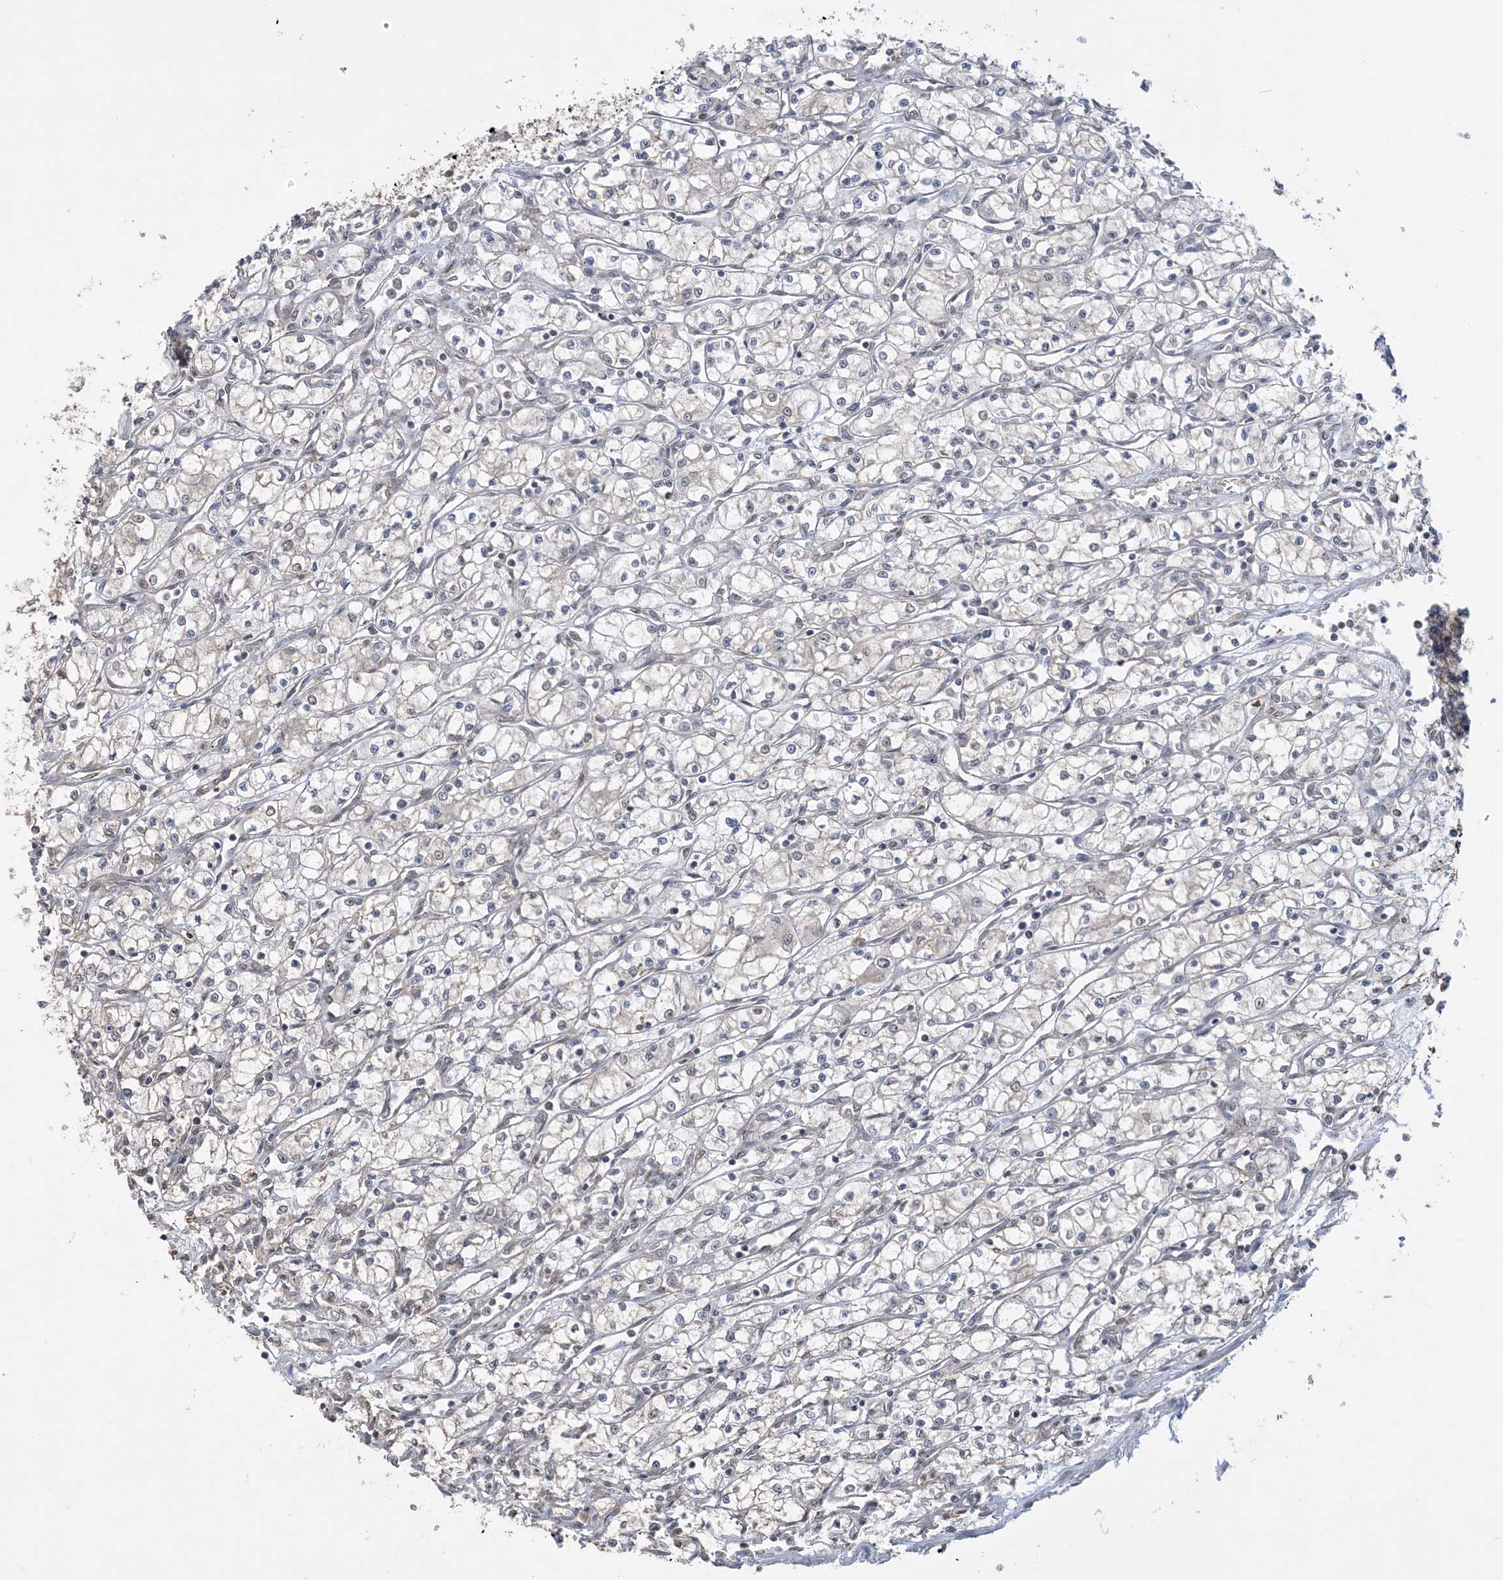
{"staining": {"intensity": "negative", "quantity": "none", "location": "none"}, "tissue": "renal cancer", "cell_type": "Tumor cells", "image_type": "cancer", "snomed": [{"axis": "morphology", "description": "Adenocarcinoma, NOS"}, {"axis": "topography", "description": "Kidney"}], "caption": "A micrograph of human renal adenocarcinoma is negative for staining in tumor cells. Nuclei are stained in blue.", "gene": "XRN1", "patient": {"sex": "male", "age": 59}}